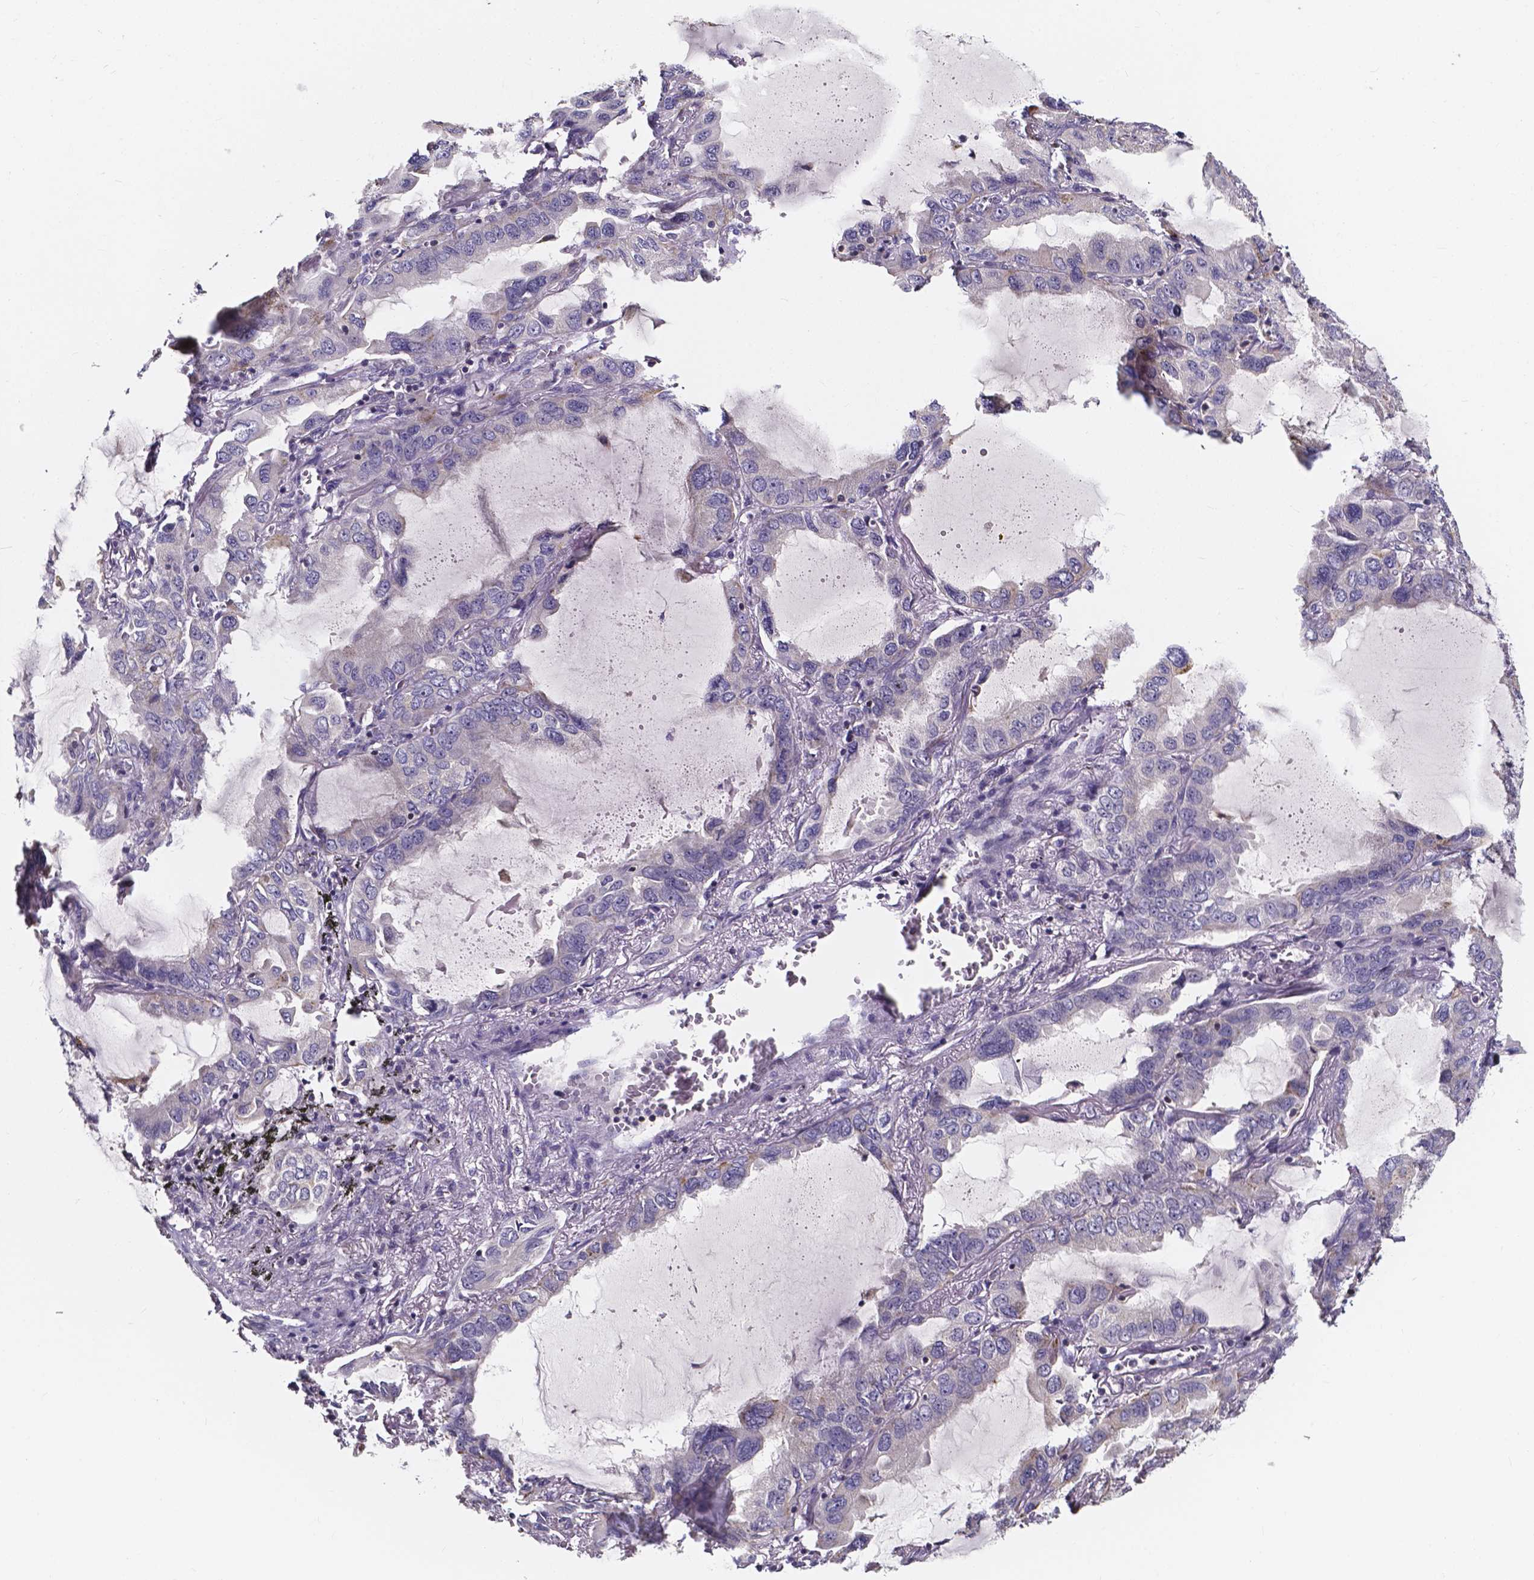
{"staining": {"intensity": "negative", "quantity": "none", "location": "none"}, "tissue": "lung cancer", "cell_type": "Tumor cells", "image_type": "cancer", "snomed": [{"axis": "morphology", "description": "Adenocarcinoma, NOS"}, {"axis": "topography", "description": "Lung"}], "caption": "DAB immunohistochemical staining of adenocarcinoma (lung) reveals no significant positivity in tumor cells. Nuclei are stained in blue.", "gene": "THEMIS", "patient": {"sex": "male", "age": 64}}